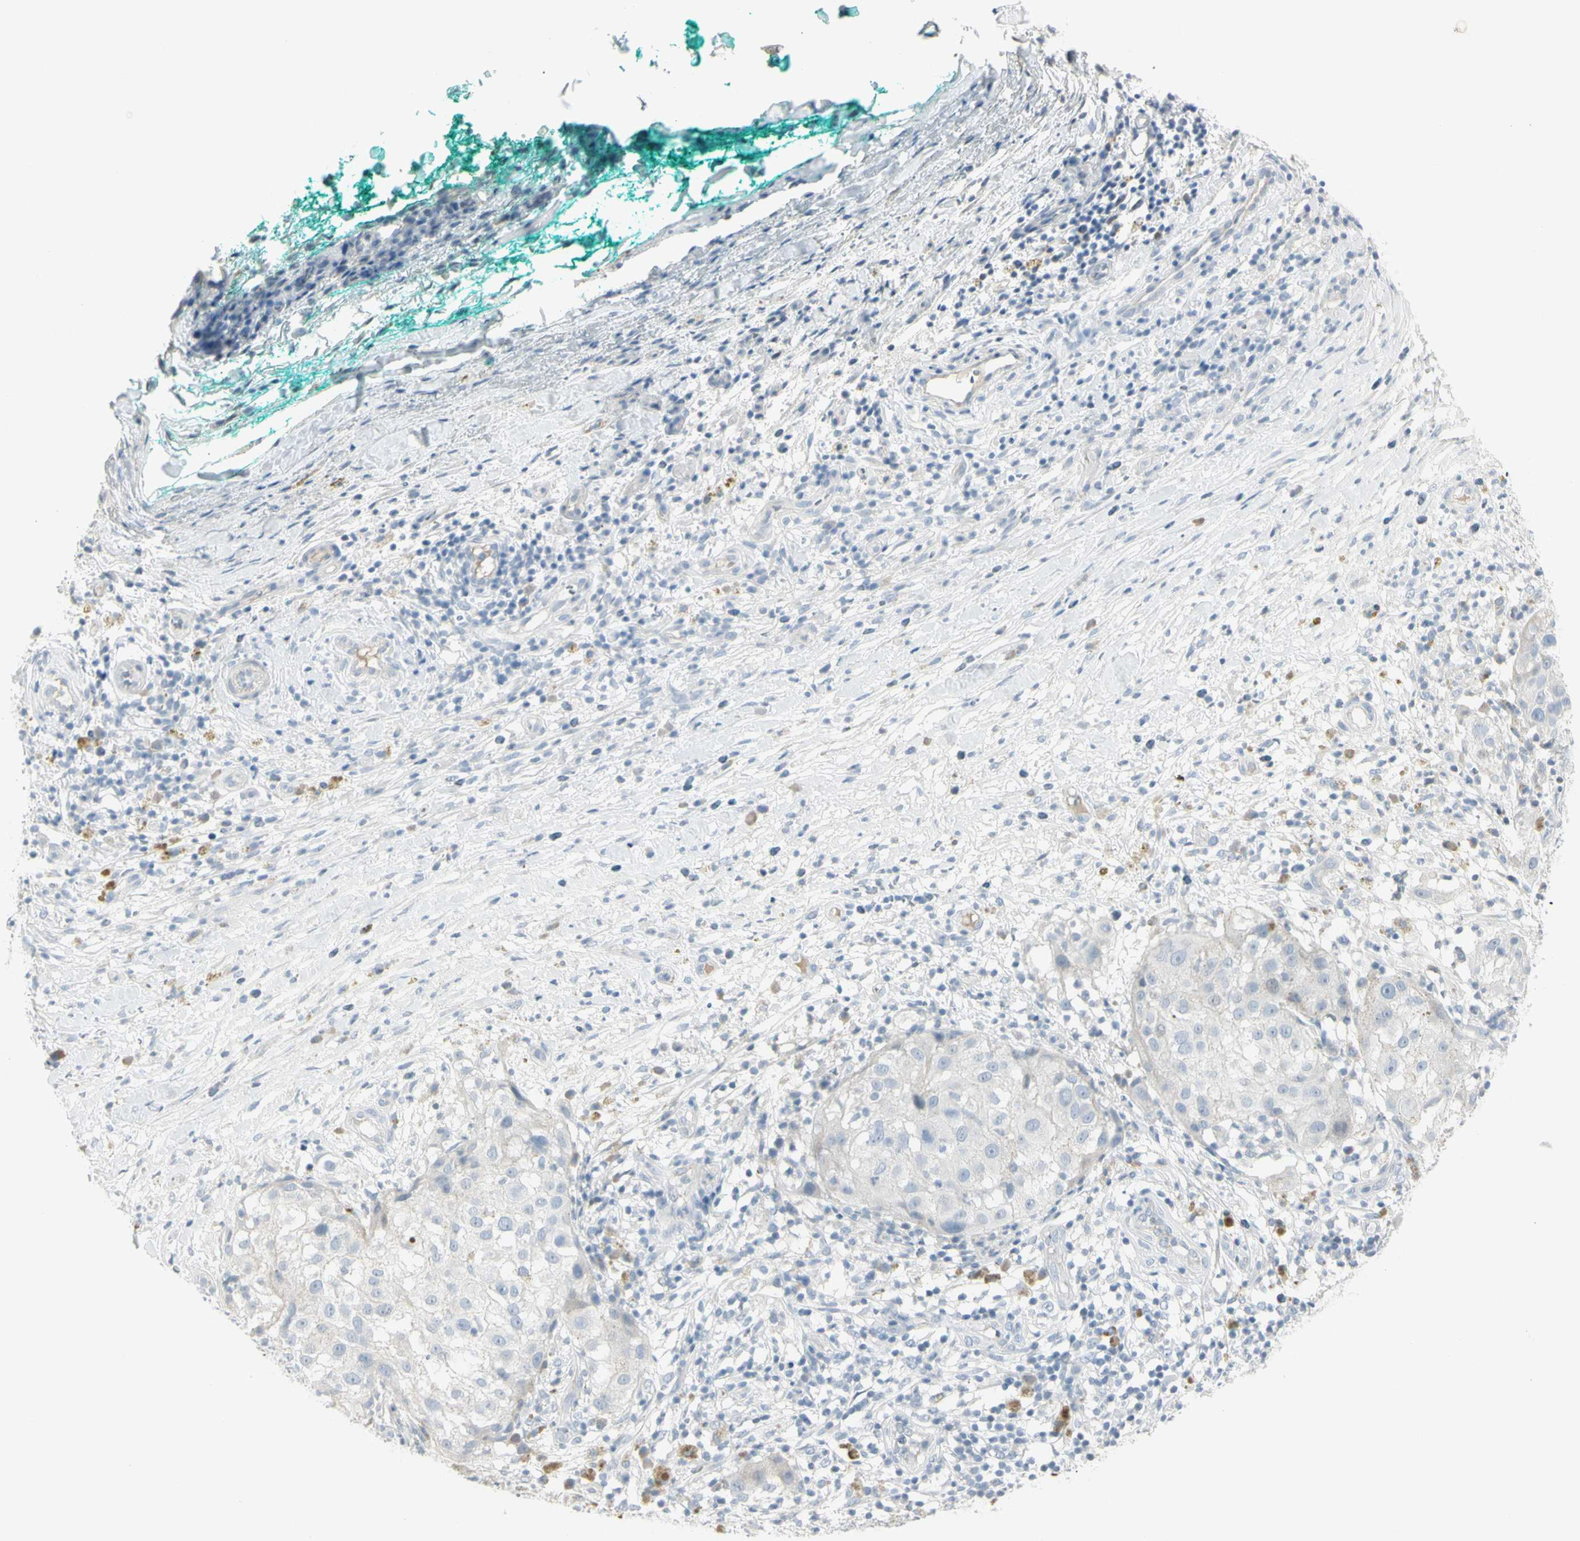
{"staining": {"intensity": "negative", "quantity": "none", "location": "none"}, "tissue": "melanoma", "cell_type": "Tumor cells", "image_type": "cancer", "snomed": [{"axis": "morphology", "description": "Necrosis, NOS"}, {"axis": "morphology", "description": "Malignant melanoma, NOS"}, {"axis": "topography", "description": "Skin"}], "caption": "Image shows no significant protein staining in tumor cells of melanoma.", "gene": "PIP", "patient": {"sex": "female", "age": 87}}